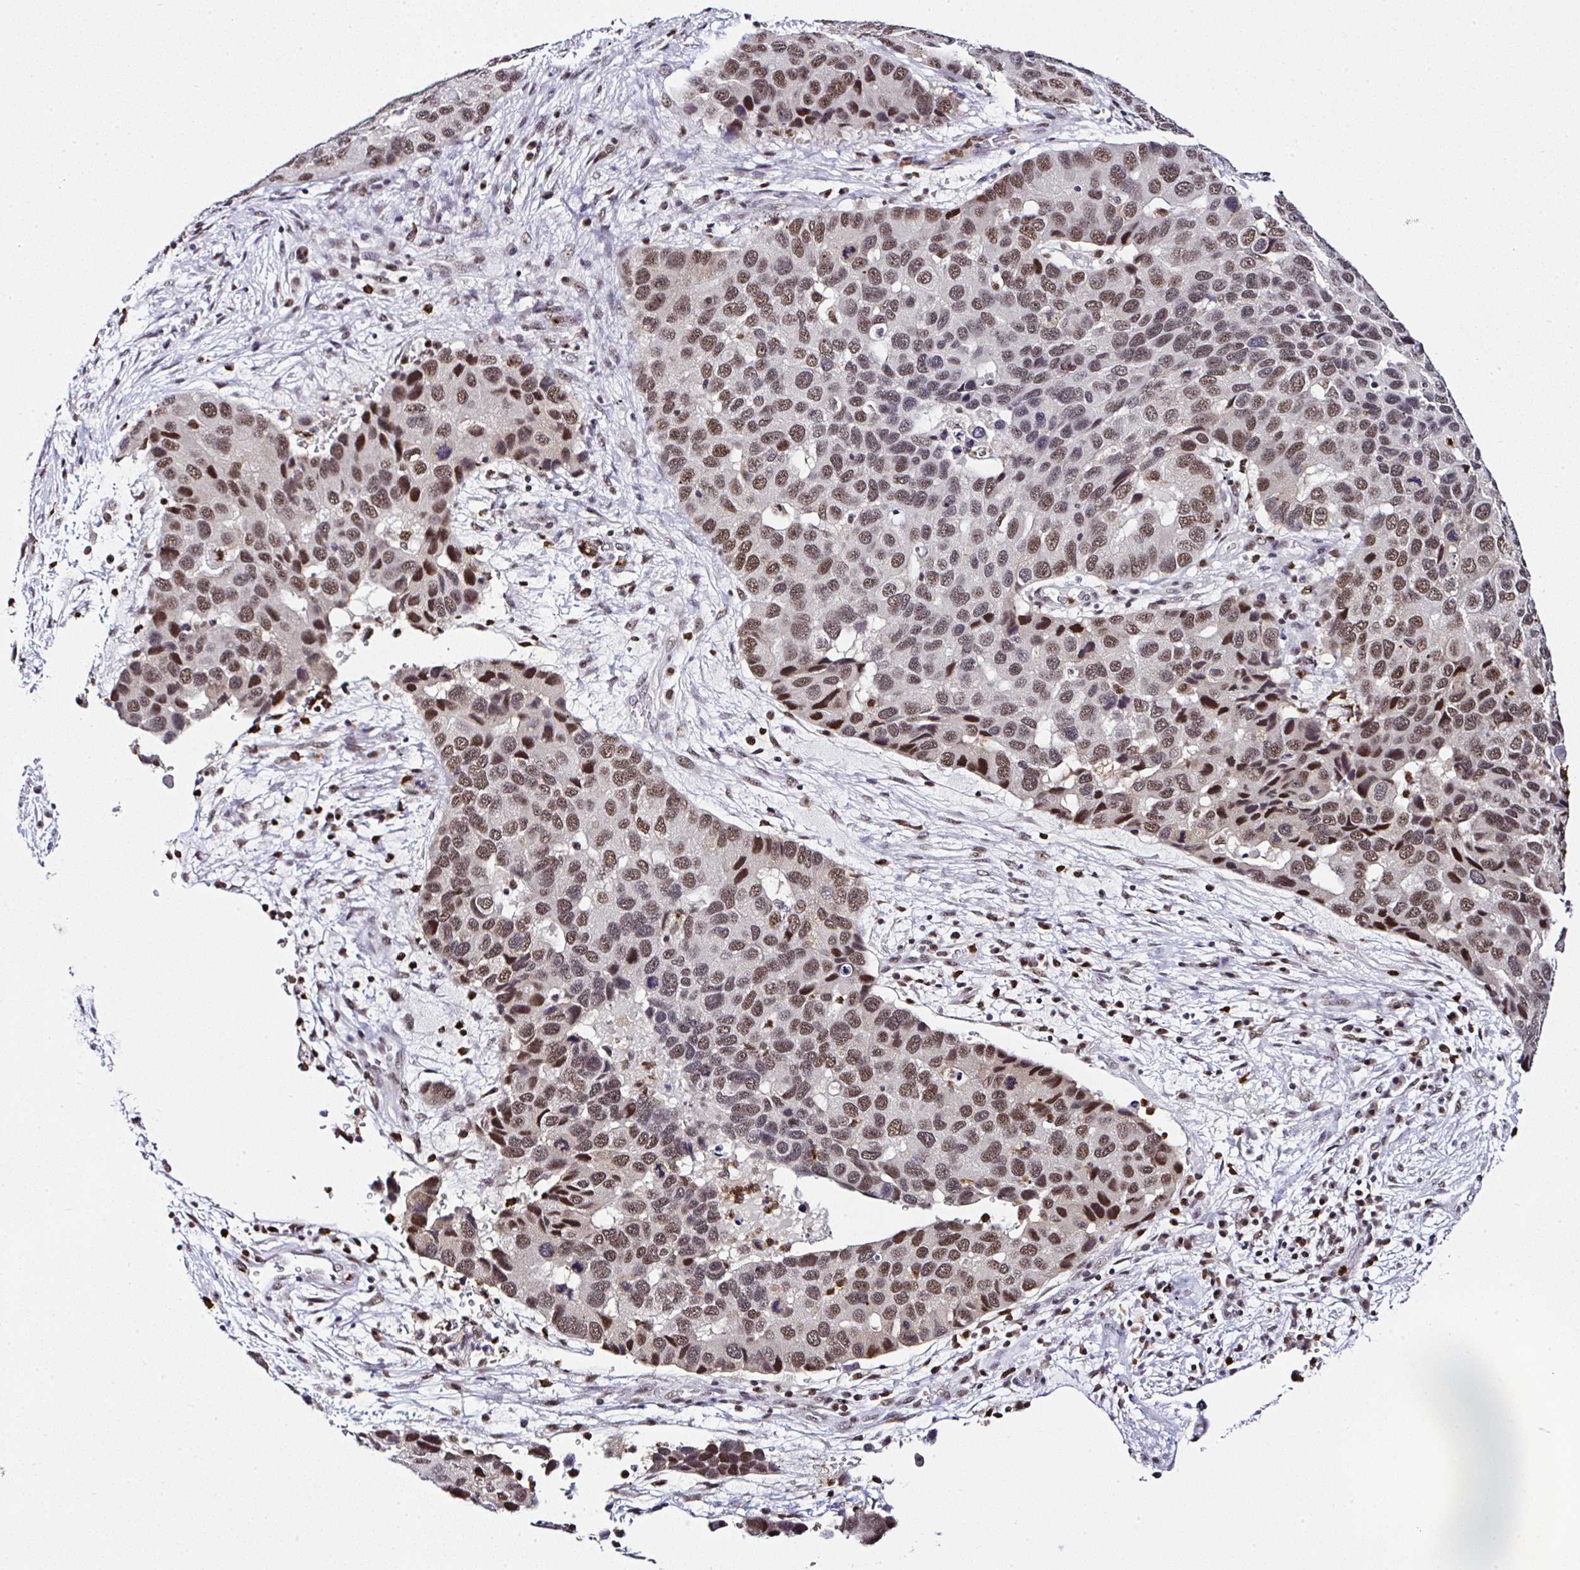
{"staining": {"intensity": "moderate", "quantity": ">75%", "location": "nuclear"}, "tissue": "lung cancer", "cell_type": "Tumor cells", "image_type": "cancer", "snomed": [{"axis": "morphology", "description": "Aneuploidy"}, {"axis": "morphology", "description": "Adenocarcinoma, NOS"}, {"axis": "topography", "description": "Lymph node"}, {"axis": "topography", "description": "Lung"}], "caption": "Adenocarcinoma (lung) stained with a brown dye reveals moderate nuclear positive staining in approximately >75% of tumor cells.", "gene": "PTPN2", "patient": {"sex": "female", "age": 74}}